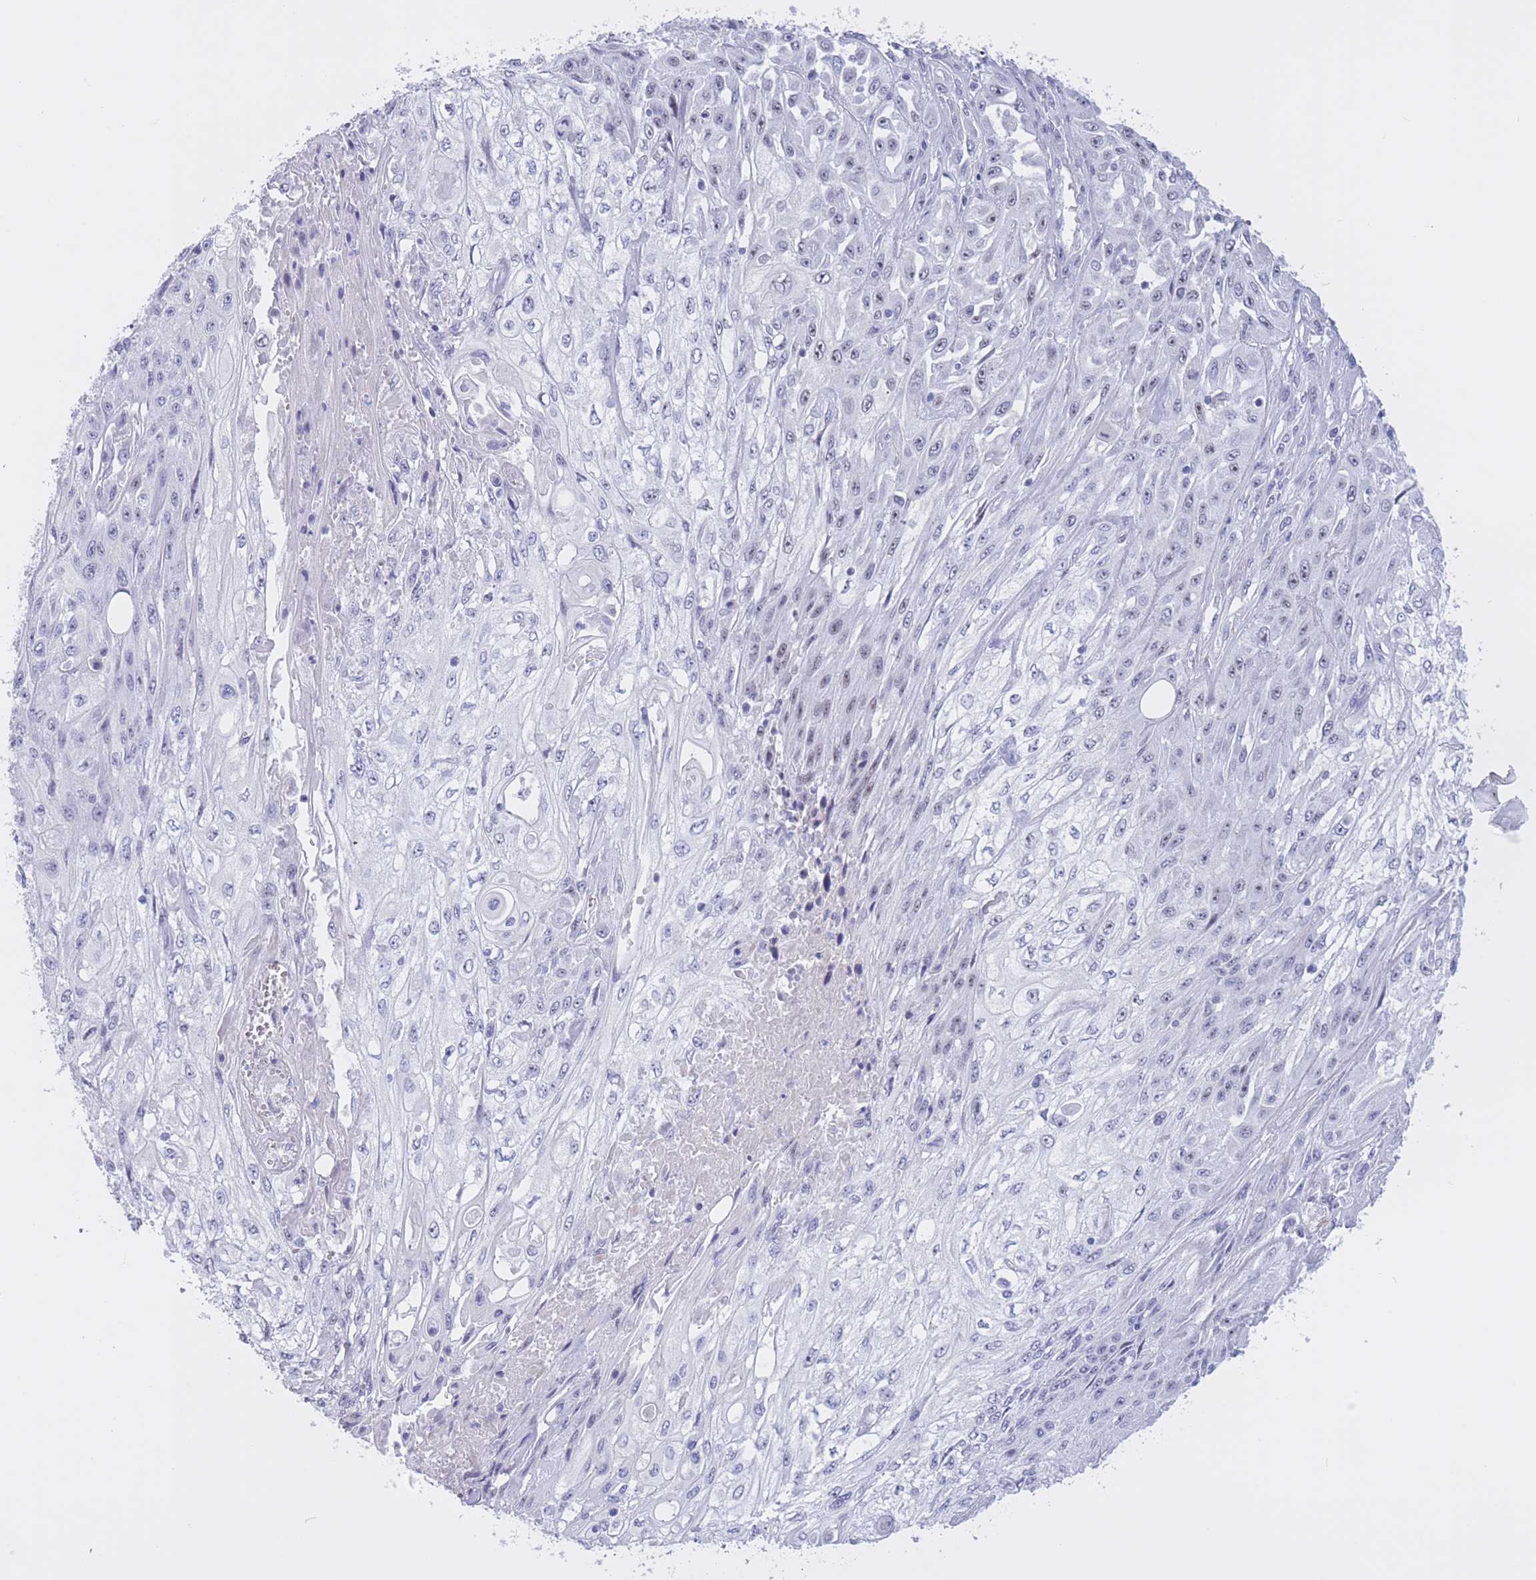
{"staining": {"intensity": "moderate", "quantity": "<25%", "location": "nuclear"}, "tissue": "skin cancer", "cell_type": "Tumor cells", "image_type": "cancer", "snomed": [{"axis": "morphology", "description": "Squamous cell carcinoma, NOS"}, {"axis": "morphology", "description": "Squamous cell carcinoma, metastatic, NOS"}, {"axis": "topography", "description": "Skin"}, {"axis": "topography", "description": "Lymph node"}], "caption": "This is a histology image of immunohistochemistry (IHC) staining of skin cancer (metastatic squamous cell carcinoma), which shows moderate positivity in the nuclear of tumor cells.", "gene": "BOP1", "patient": {"sex": "male", "age": 75}}